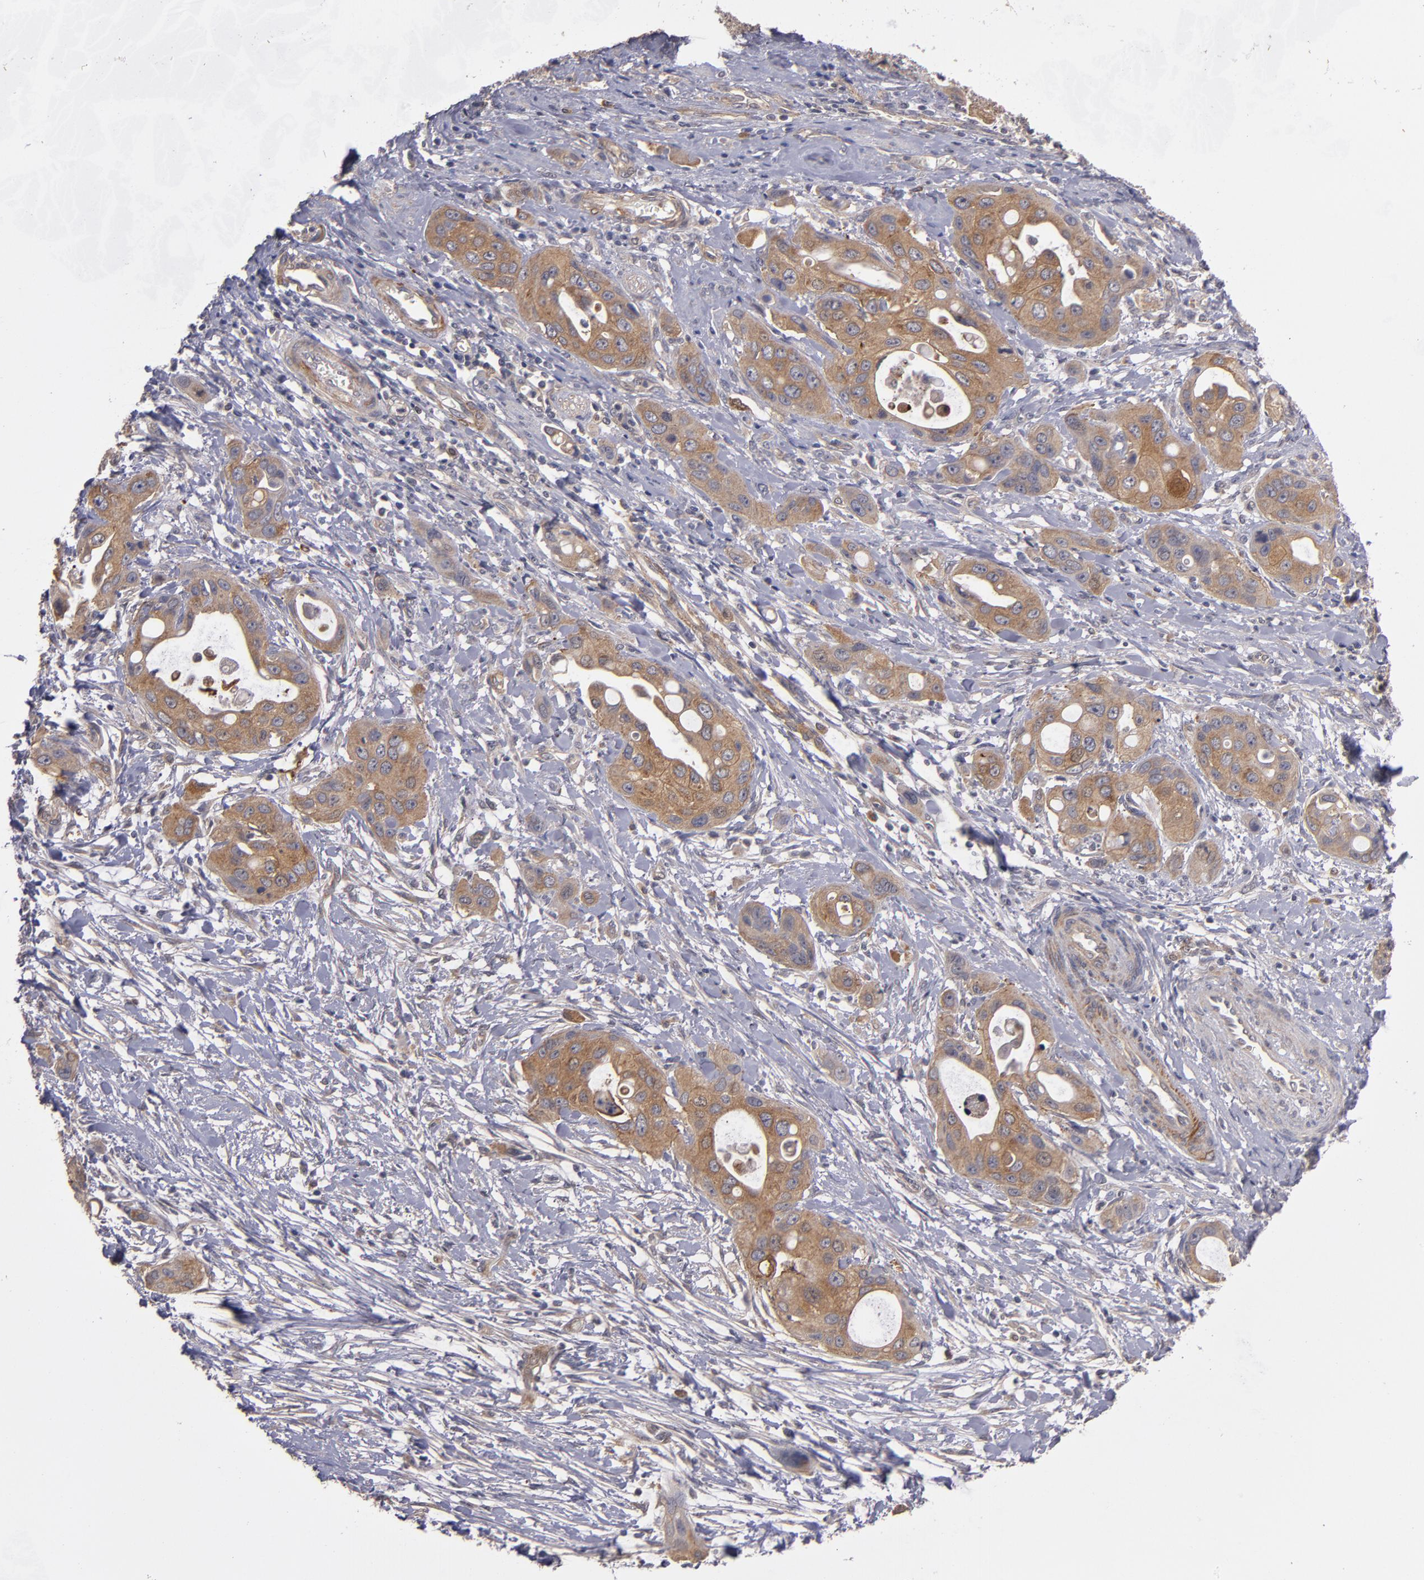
{"staining": {"intensity": "moderate", "quantity": ">75%", "location": "cytoplasmic/membranous"}, "tissue": "pancreatic cancer", "cell_type": "Tumor cells", "image_type": "cancer", "snomed": [{"axis": "morphology", "description": "Adenocarcinoma, NOS"}, {"axis": "topography", "description": "Pancreas"}], "caption": "Adenocarcinoma (pancreatic) stained with immunohistochemistry shows moderate cytoplasmic/membranous staining in approximately >75% of tumor cells.", "gene": "CTSO", "patient": {"sex": "female", "age": 60}}